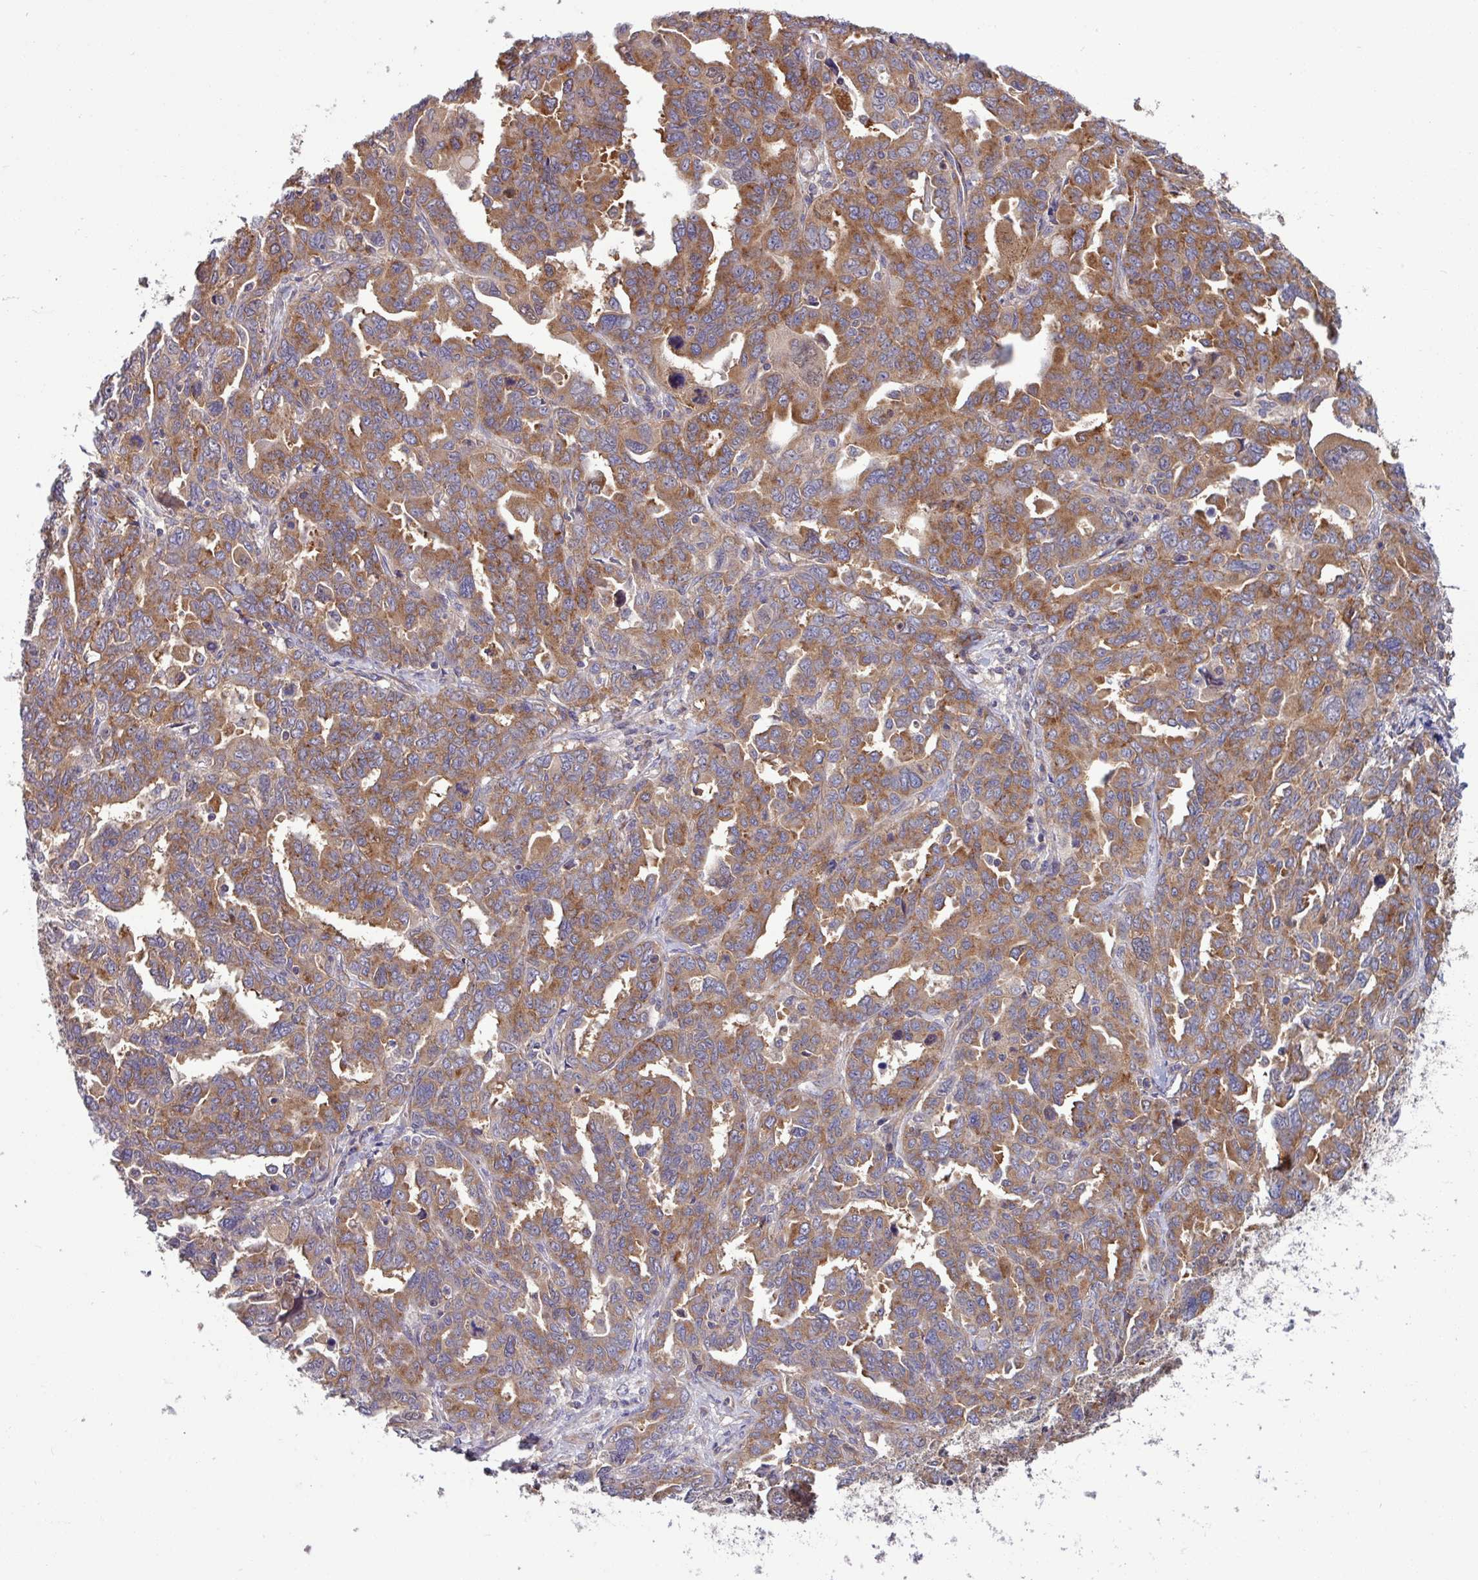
{"staining": {"intensity": "moderate", "quantity": ">75%", "location": "cytoplasmic/membranous"}, "tissue": "ovarian cancer", "cell_type": "Tumor cells", "image_type": "cancer", "snomed": [{"axis": "morphology", "description": "Adenocarcinoma, NOS"}, {"axis": "morphology", "description": "Carcinoma, endometroid"}, {"axis": "topography", "description": "Ovary"}], "caption": "Ovarian cancer (adenocarcinoma) stained with a brown dye demonstrates moderate cytoplasmic/membranous positive expression in about >75% of tumor cells.", "gene": "LSM12", "patient": {"sex": "female", "age": 72}}